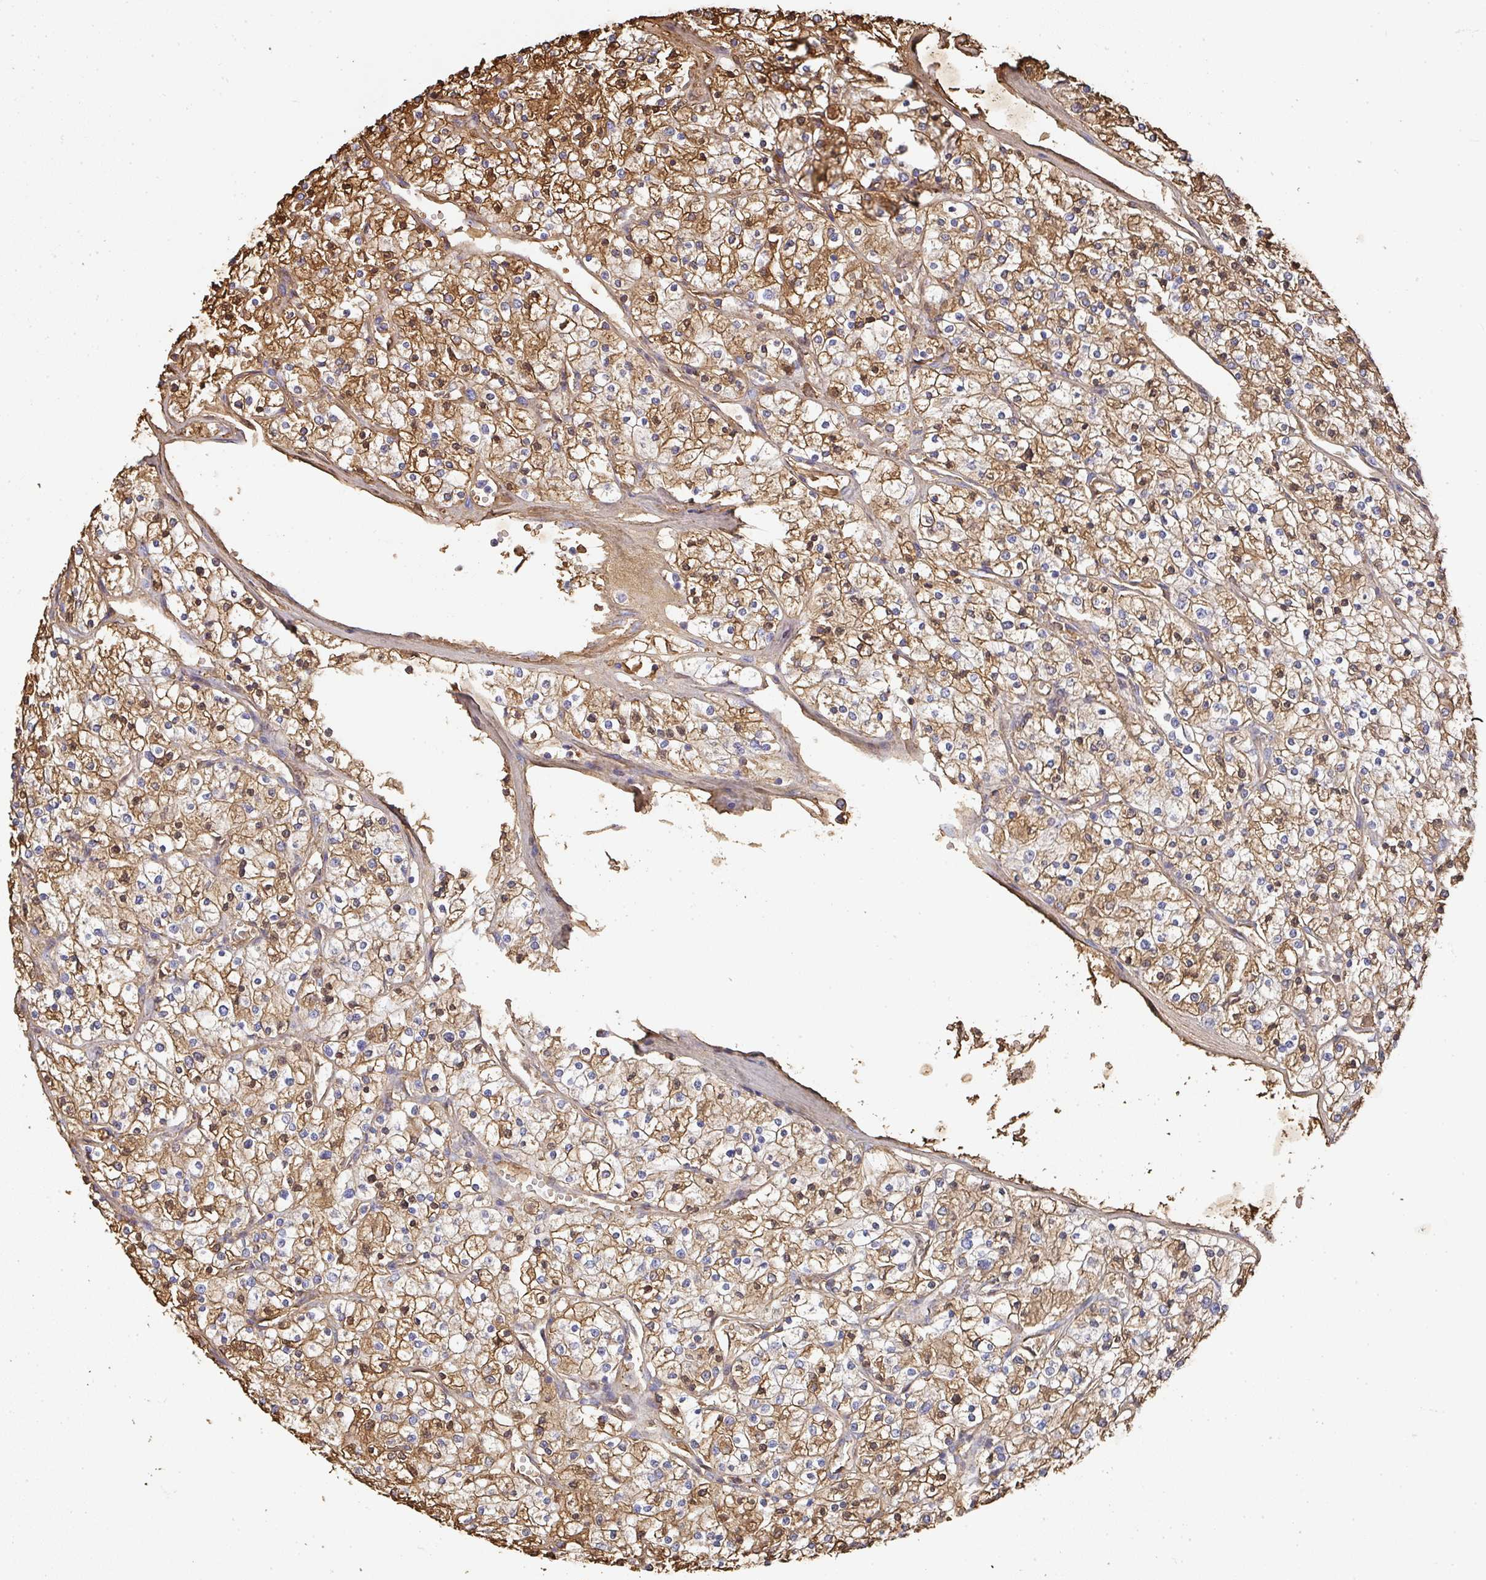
{"staining": {"intensity": "strong", "quantity": ">75%", "location": "cytoplasmic/membranous"}, "tissue": "renal cancer", "cell_type": "Tumor cells", "image_type": "cancer", "snomed": [{"axis": "morphology", "description": "Adenocarcinoma, NOS"}, {"axis": "topography", "description": "Kidney"}], "caption": "Protein staining of adenocarcinoma (renal) tissue displays strong cytoplasmic/membranous expression in about >75% of tumor cells.", "gene": "ALB", "patient": {"sex": "male", "age": 80}}